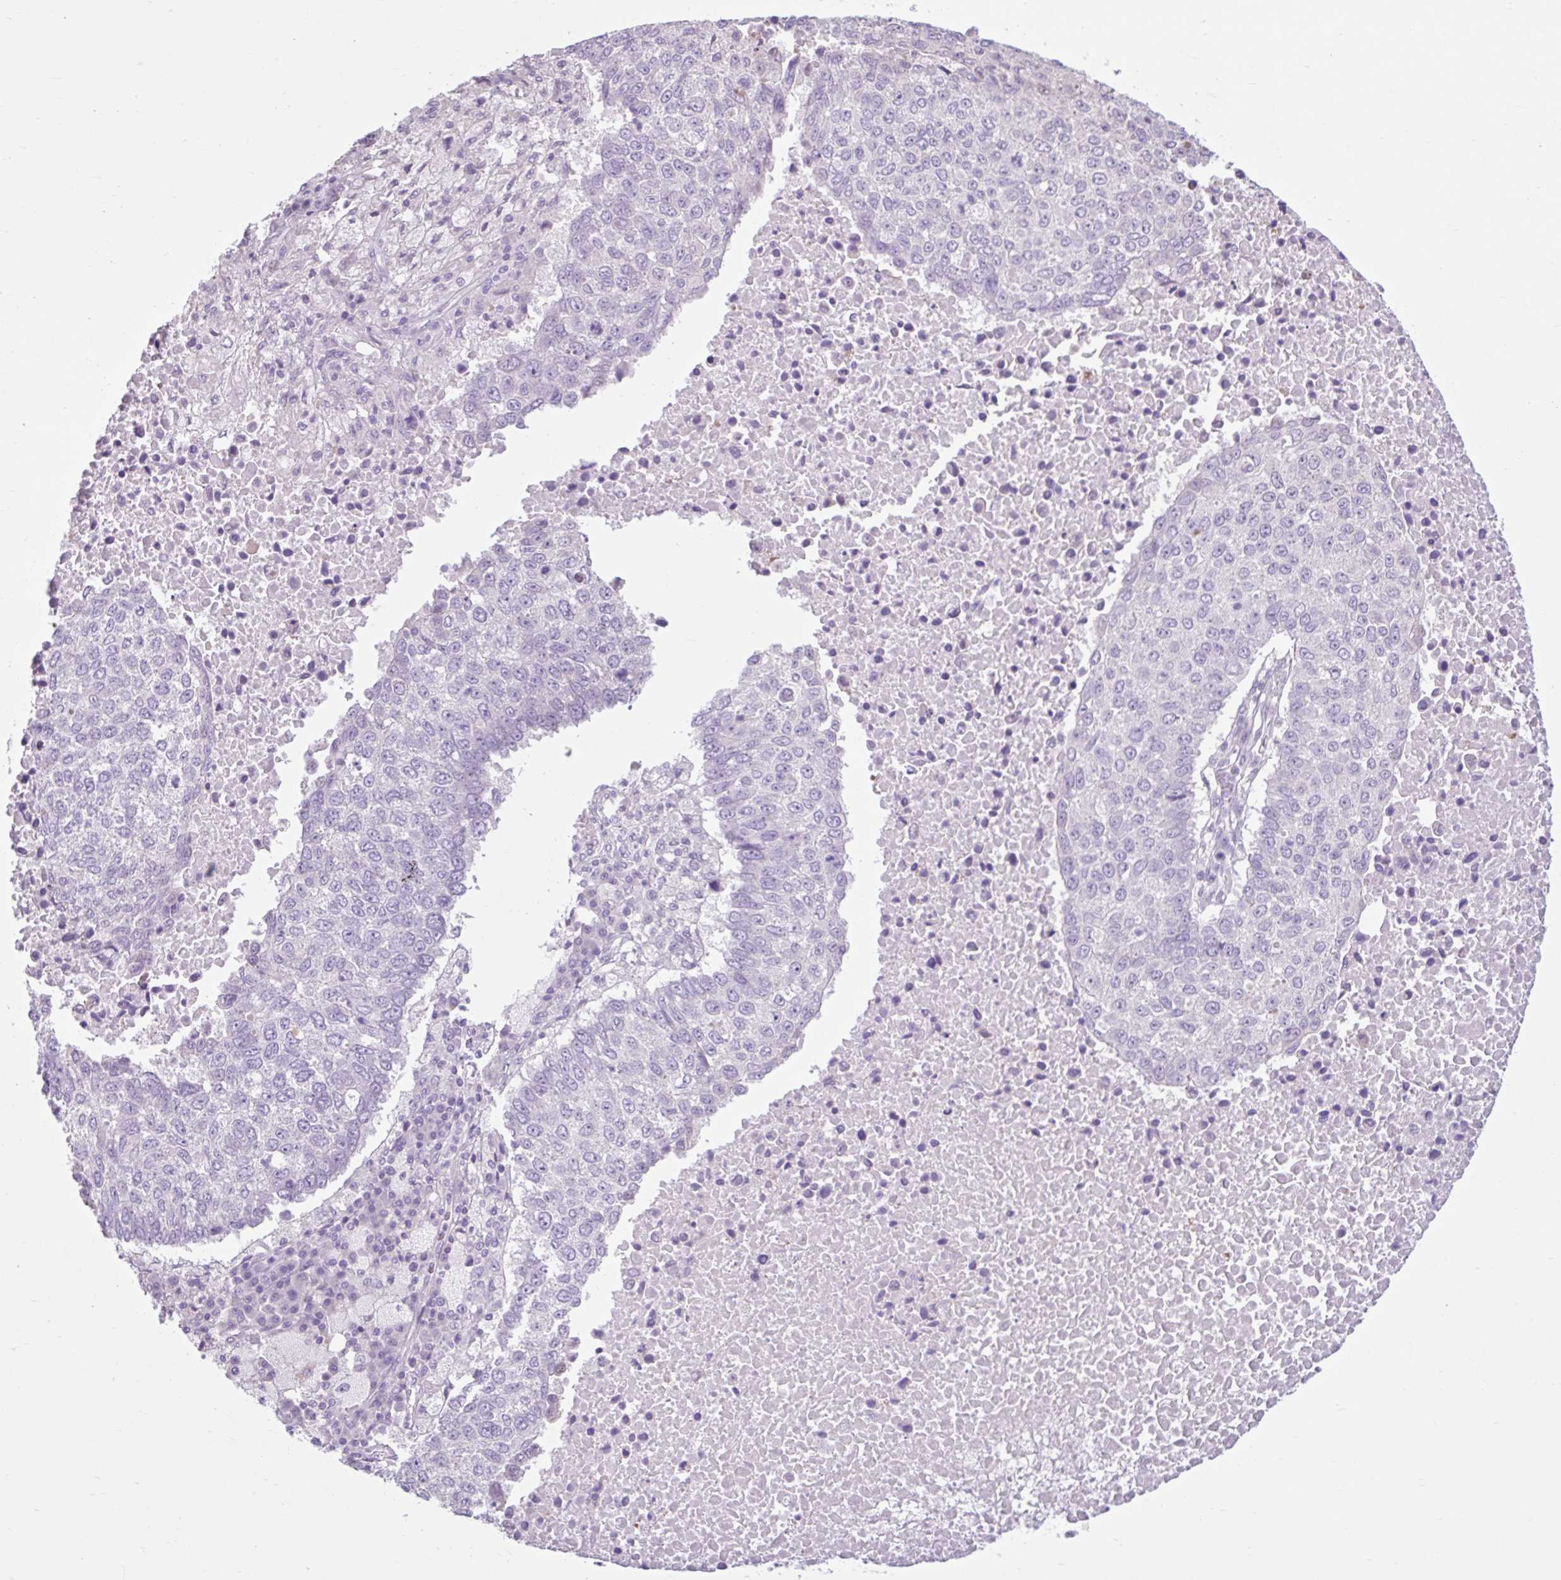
{"staining": {"intensity": "negative", "quantity": "none", "location": "none"}, "tissue": "lung cancer", "cell_type": "Tumor cells", "image_type": "cancer", "snomed": [{"axis": "morphology", "description": "Squamous cell carcinoma, NOS"}, {"axis": "topography", "description": "Lung"}], "caption": "DAB immunohistochemical staining of human lung squamous cell carcinoma exhibits no significant positivity in tumor cells. (DAB (3,3'-diaminobenzidine) immunohistochemistry (IHC) visualized using brightfield microscopy, high magnification).", "gene": "CDH19", "patient": {"sex": "male", "age": 73}}